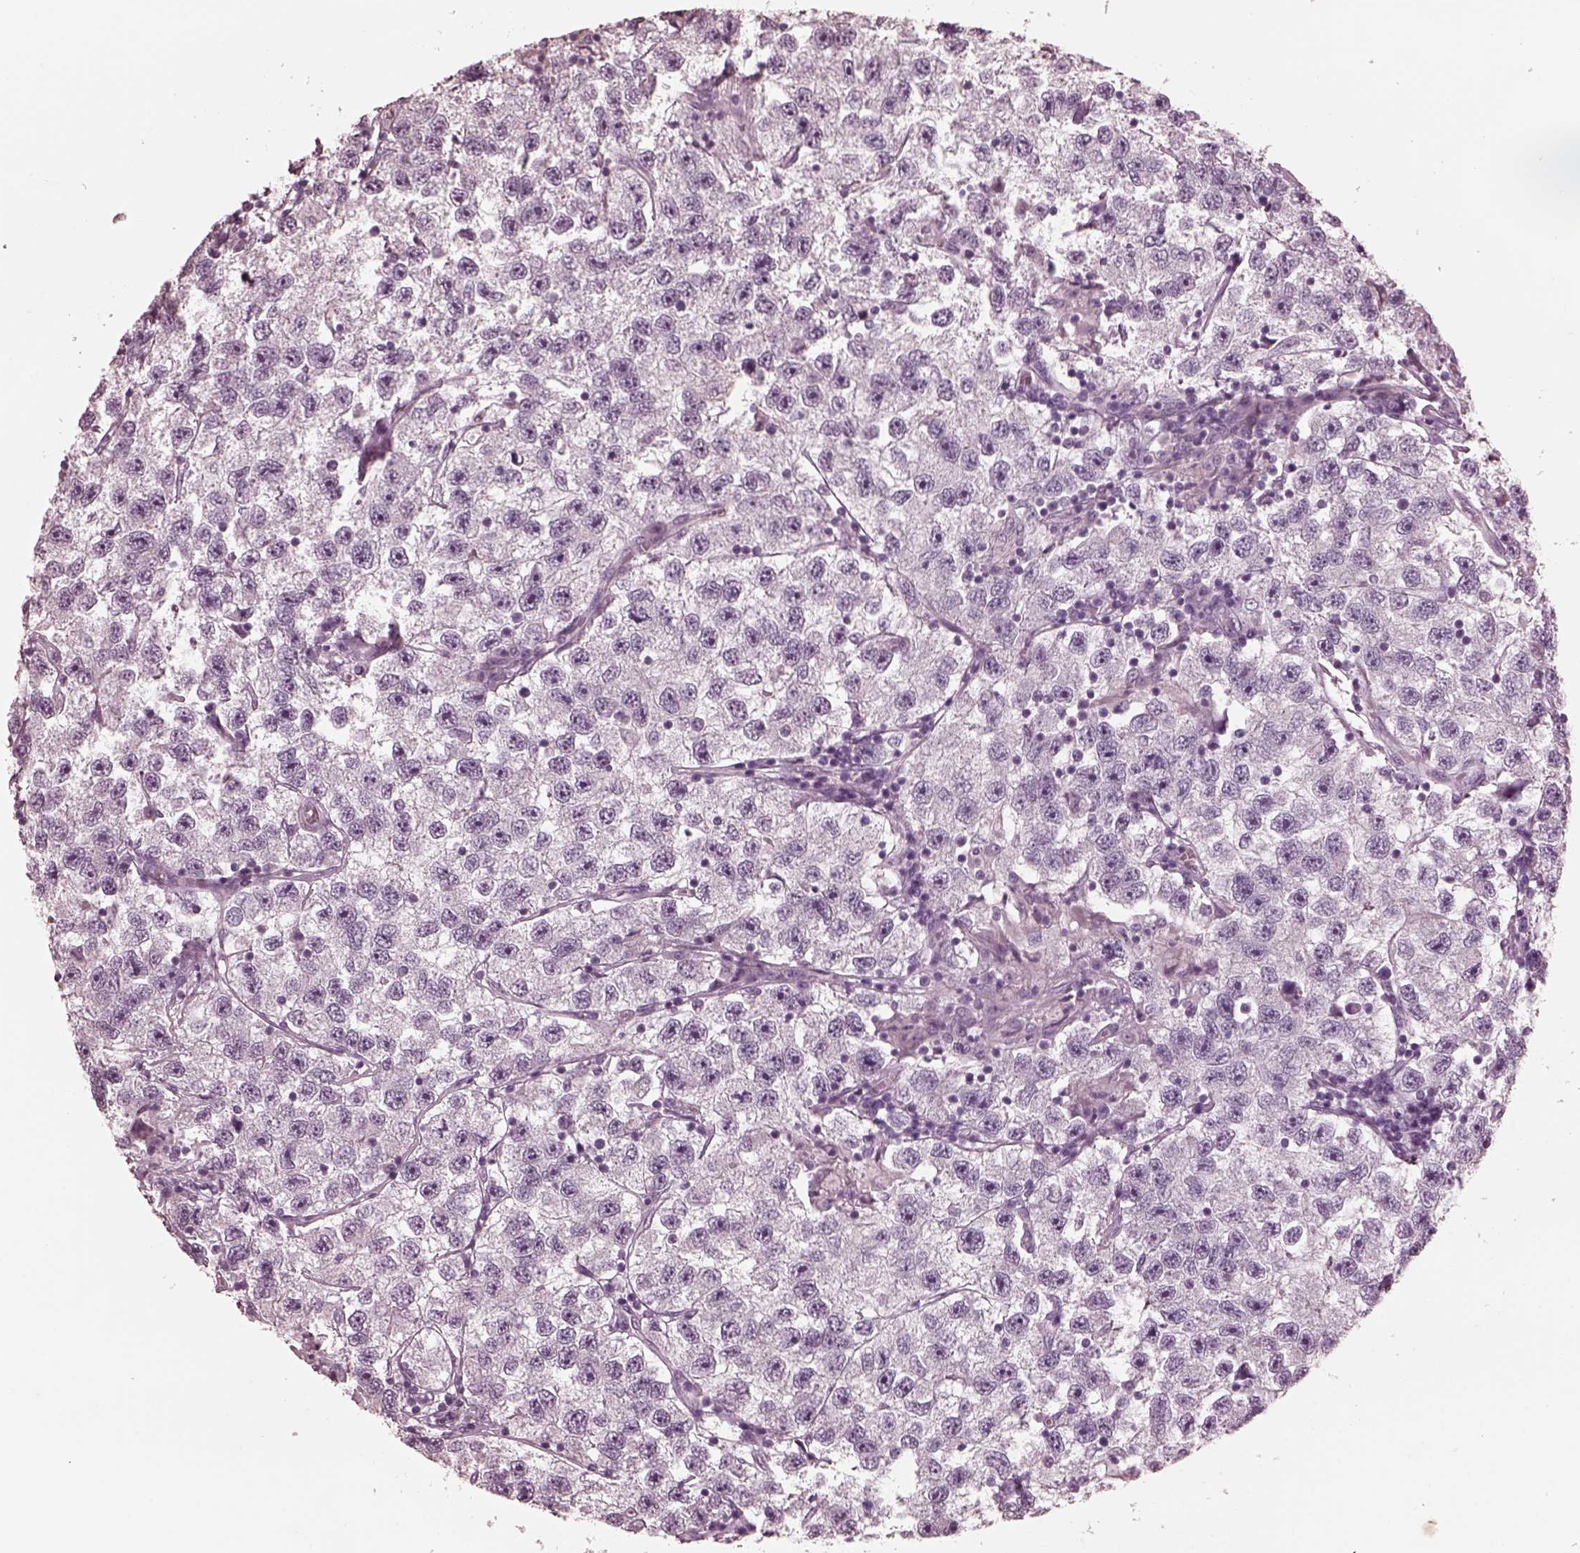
{"staining": {"intensity": "negative", "quantity": "none", "location": "none"}, "tissue": "testis cancer", "cell_type": "Tumor cells", "image_type": "cancer", "snomed": [{"axis": "morphology", "description": "Seminoma, NOS"}, {"axis": "topography", "description": "Testis"}], "caption": "Immunohistochemistry (IHC) micrograph of neoplastic tissue: testis cancer stained with DAB exhibits no significant protein staining in tumor cells. (DAB (3,3'-diaminobenzidine) IHC visualized using brightfield microscopy, high magnification).", "gene": "CGA", "patient": {"sex": "male", "age": 26}}